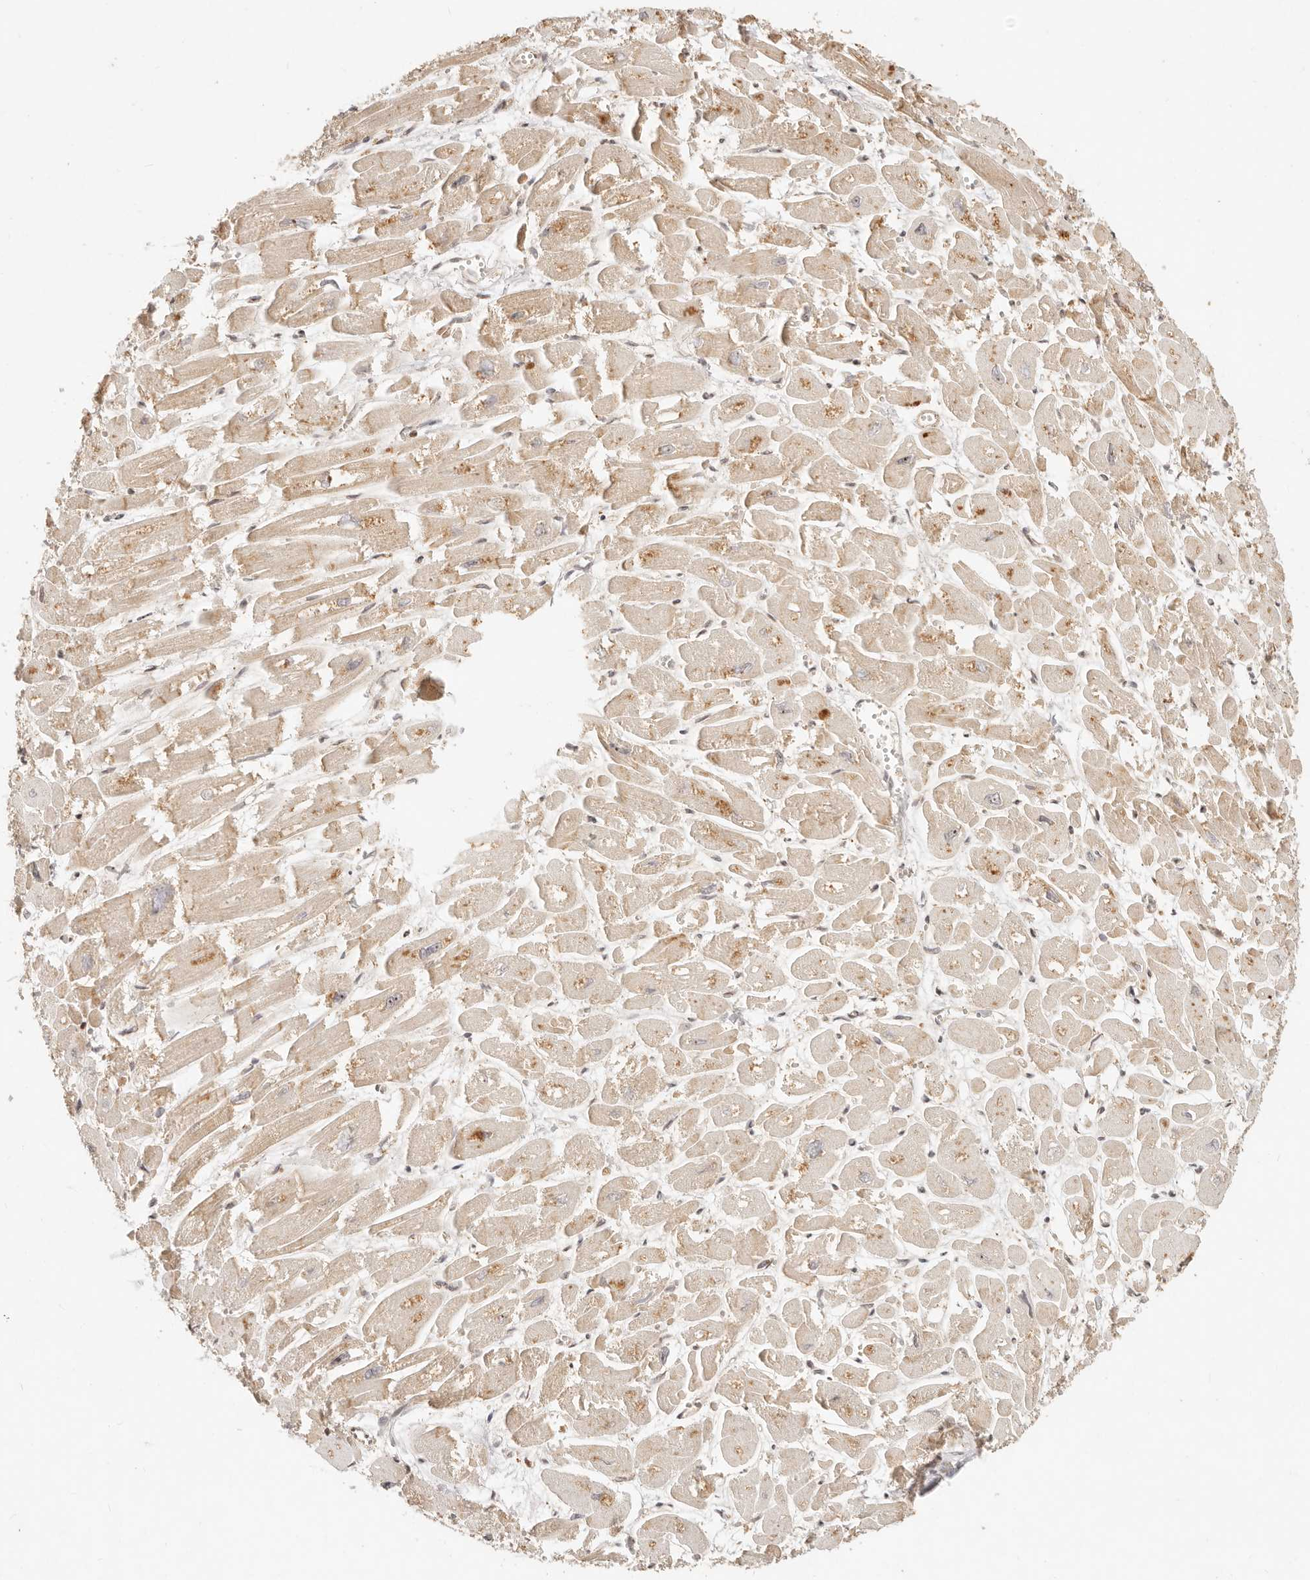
{"staining": {"intensity": "strong", "quantity": ">75%", "location": "cytoplasmic/membranous"}, "tissue": "heart muscle", "cell_type": "Cardiomyocytes", "image_type": "normal", "snomed": [{"axis": "morphology", "description": "Normal tissue, NOS"}, {"axis": "topography", "description": "Heart"}], "caption": "This photomicrograph demonstrates IHC staining of benign human heart muscle, with high strong cytoplasmic/membranous expression in approximately >75% of cardiomyocytes.", "gene": "TIMM17A", "patient": {"sex": "male", "age": 54}}